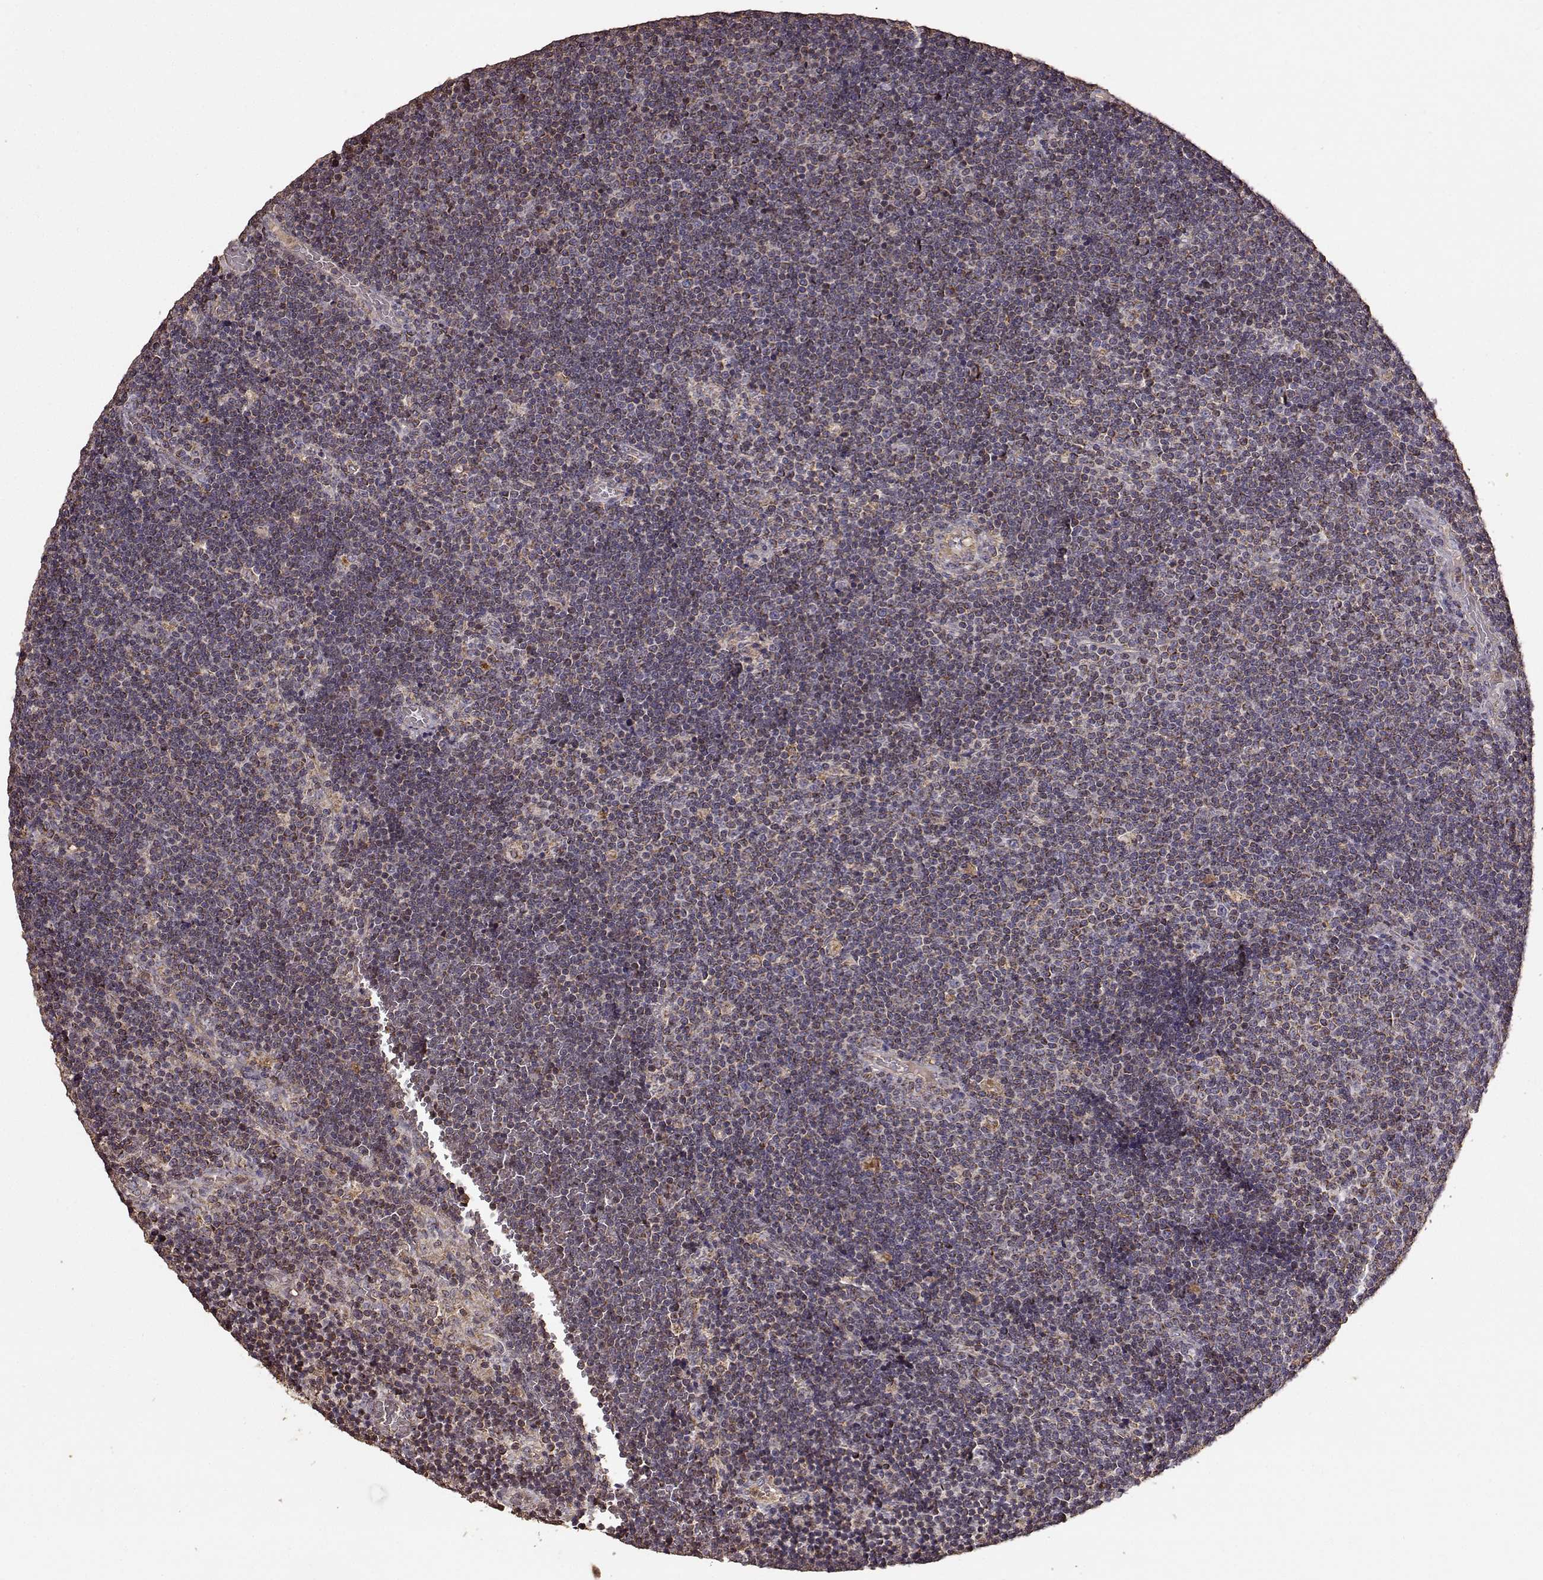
{"staining": {"intensity": "moderate", "quantity": "<25%", "location": "cytoplasmic/membranous"}, "tissue": "lymphoma", "cell_type": "Tumor cells", "image_type": "cancer", "snomed": [{"axis": "morphology", "description": "Malignant lymphoma, non-Hodgkin's type, Low grade"}, {"axis": "topography", "description": "Brain"}], "caption": "Tumor cells reveal low levels of moderate cytoplasmic/membranous positivity in approximately <25% of cells in lymphoma.", "gene": "PTGES2", "patient": {"sex": "female", "age": 66}}